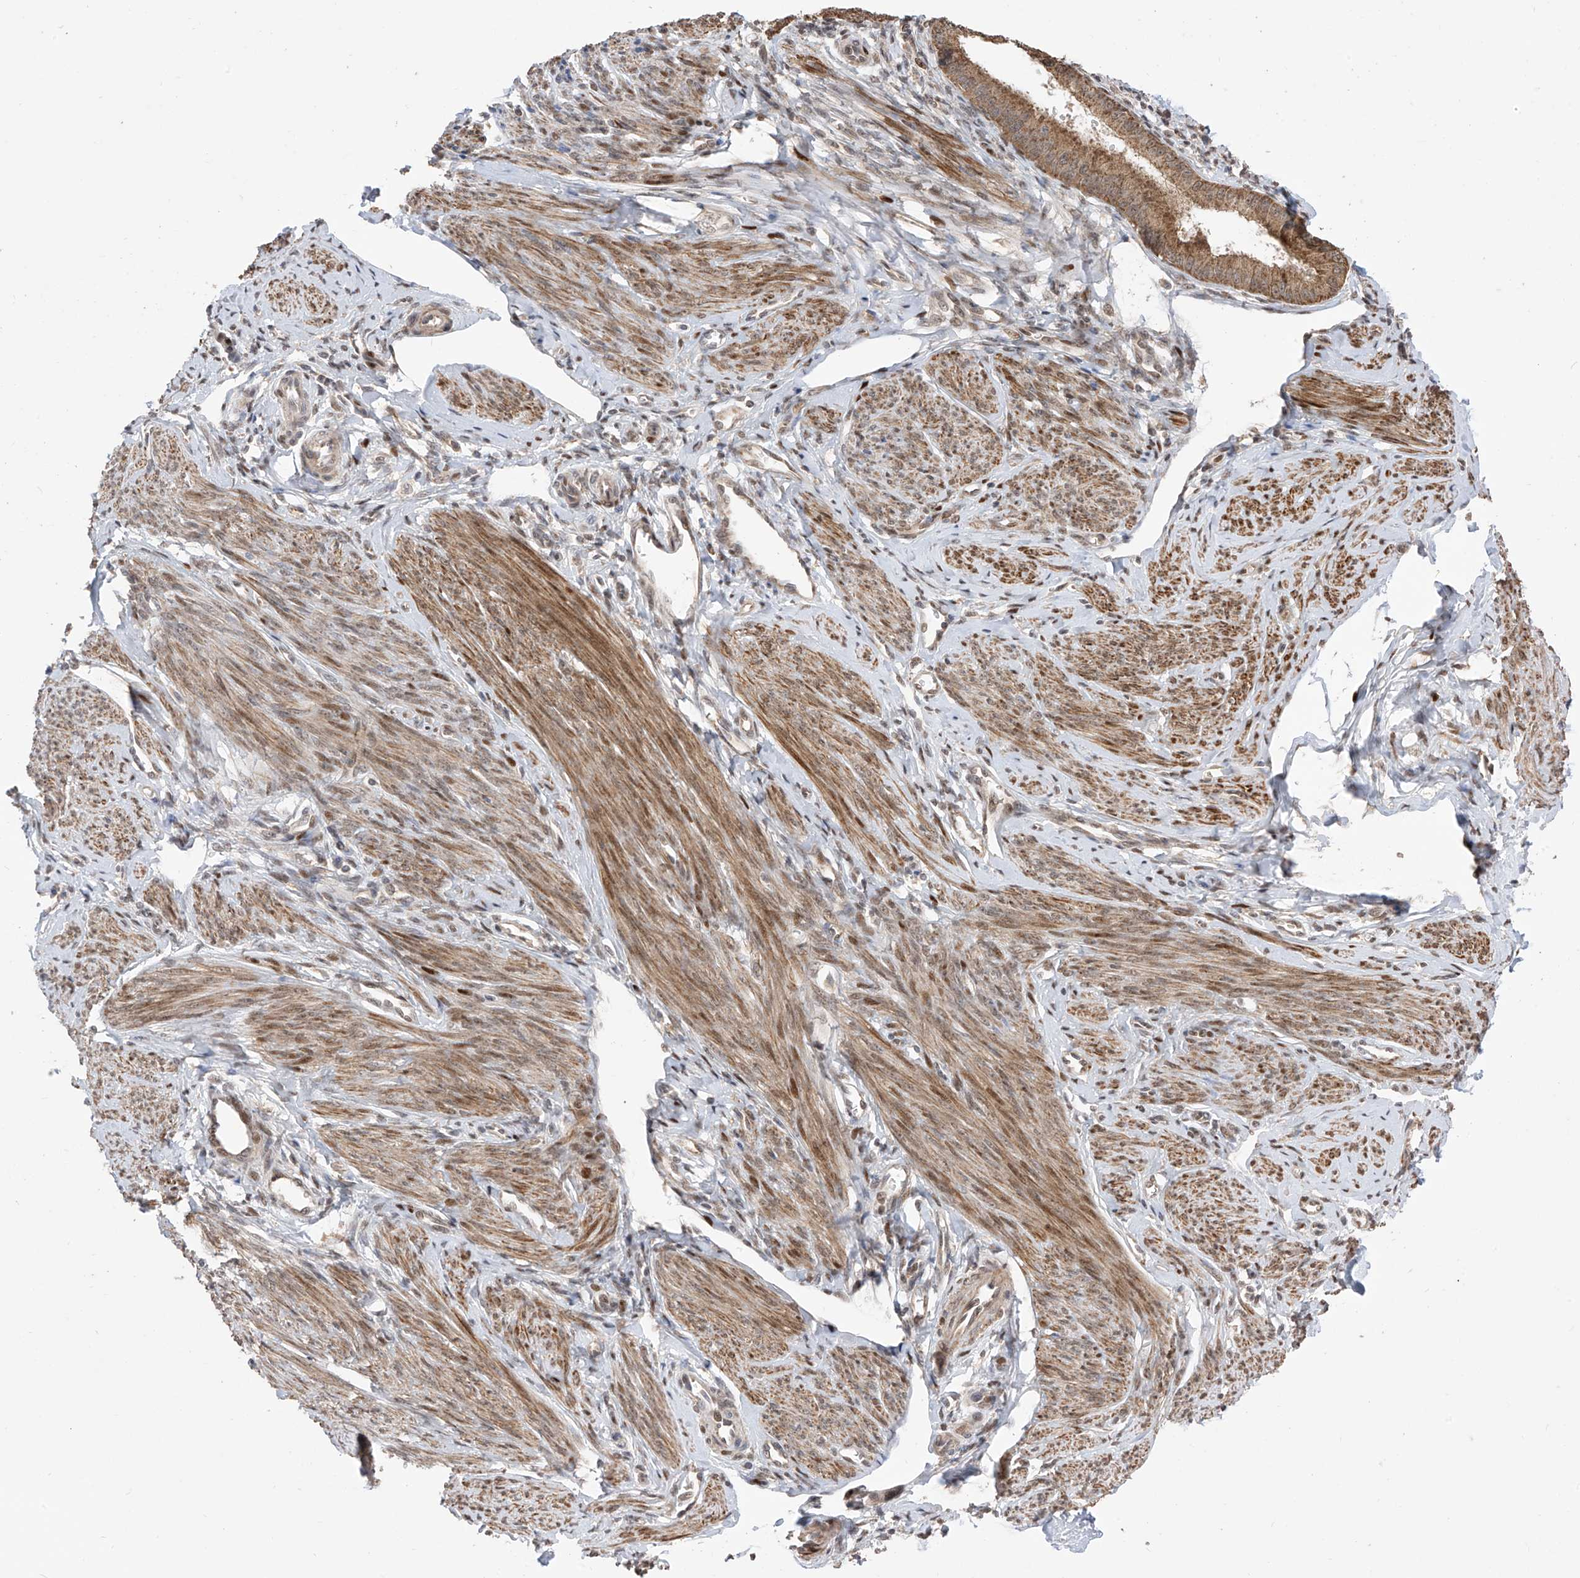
{"staining": {"intensity": "negative", "quantity": "none", "location": "none"}, "tissue": "endometrium", "cell_type": "Cells in endometrial stroma", "image_type": "normal", "snomed": [{"axis": "morphology", "description": "Normal tissue, NOS"}, {"axis": "topography", "description": "Uterus"}, {"axis": "topography", "description": "Endometrium"}], "caption": "Endometrium stained for a protein using immunohistochemistry shows no positivity cells in endometrial stroma.", "gene": "LATS1", "patient": {"sex": "female", "age": 48}}